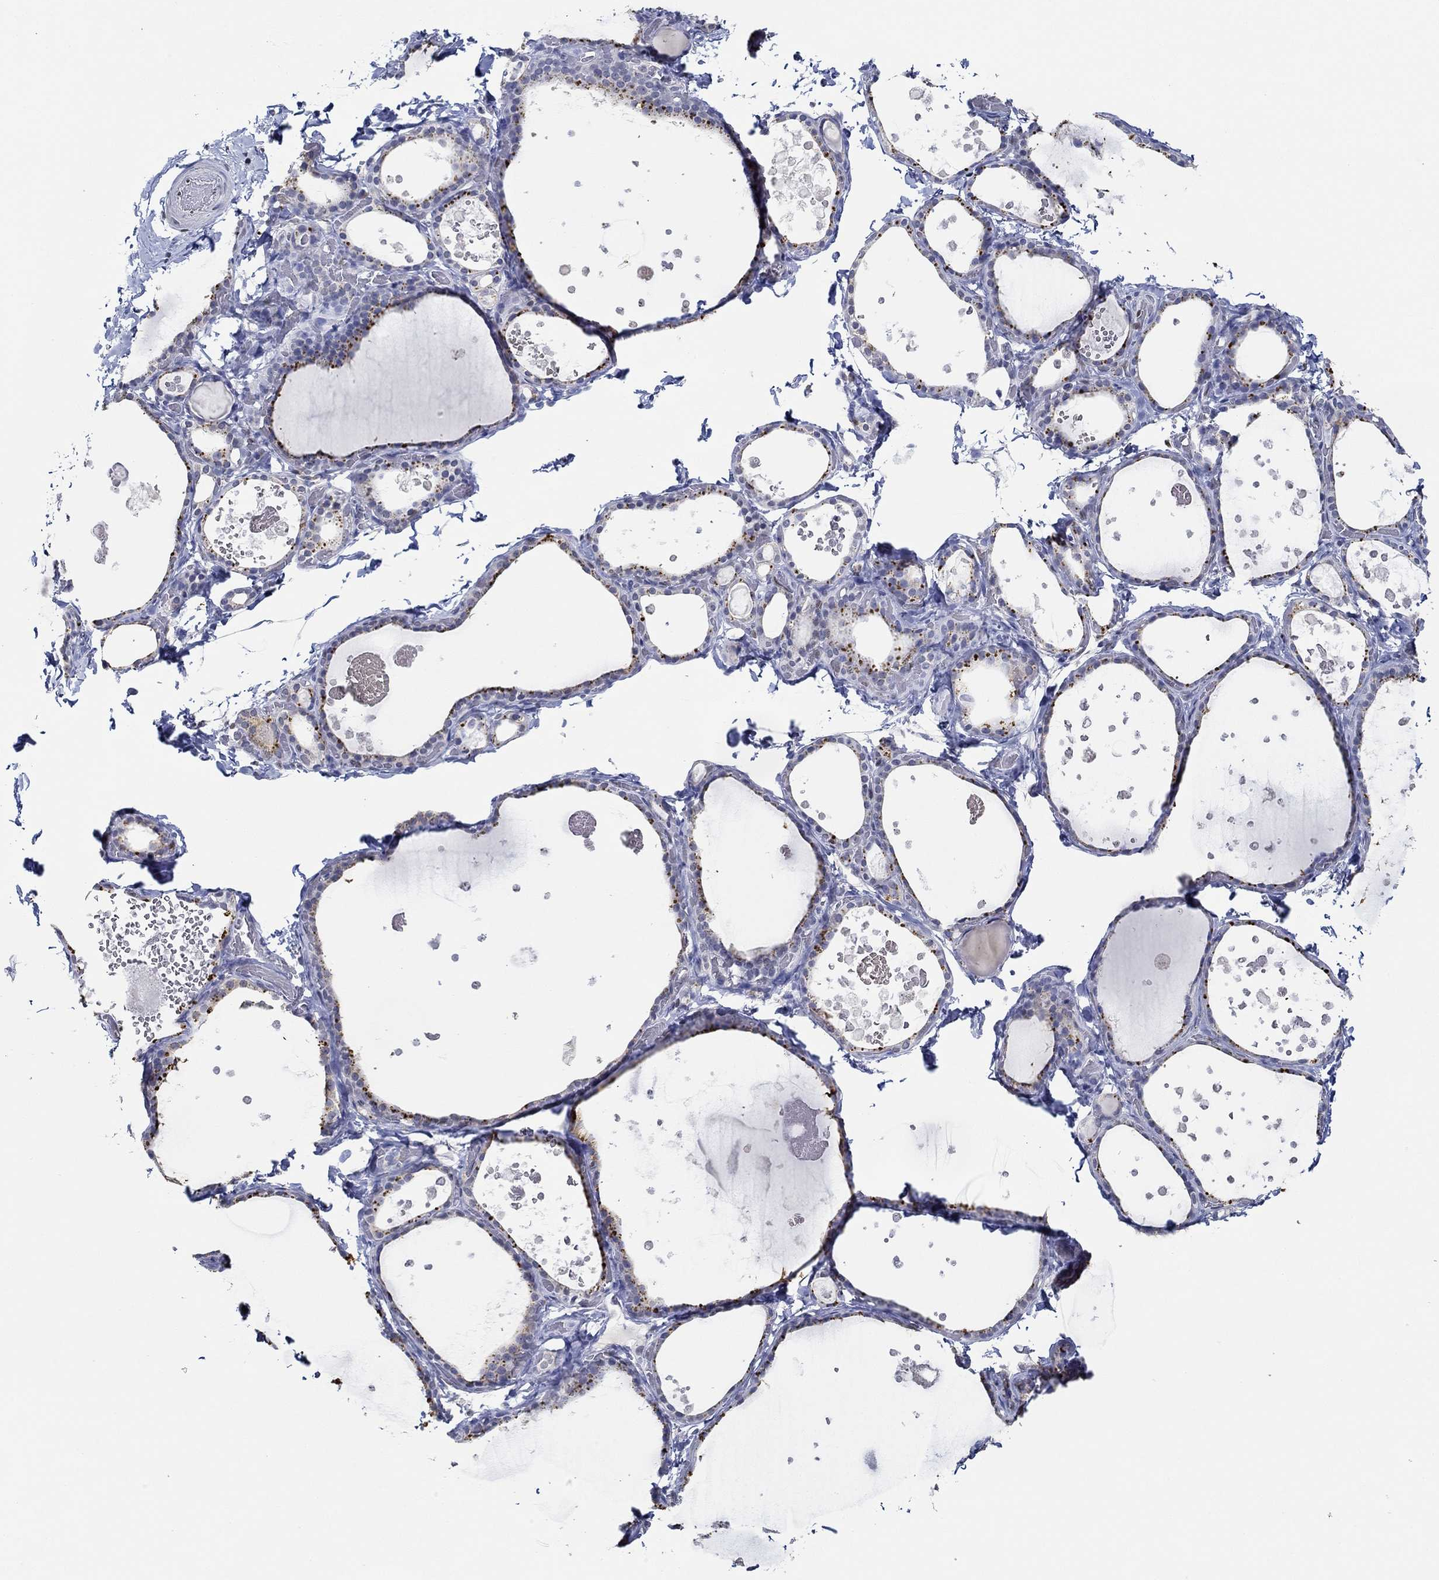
{"staining": {"intensity": "moderate", "quantity": "<25%", "location": "cytoplasmic/membranous"}, "tissue": "thyroid gland", "cell_type": "Glandular cells", "image_type": "normal", "snomed": [{"axis": "morphology", "description": "Normal tissue, NOS"}, {"axis": "topography", "description": "Thyroid gland"}], "caption": "Unremarkable thyroid gland was stained to show a protein in brown. There is low levels of moderate cytoplasmic/membranous positivity in about <25% of glandular cells. Nuclei are stained in blue.", "gene": "GATA2", "patient": {"sex": "female", "age": 56}}